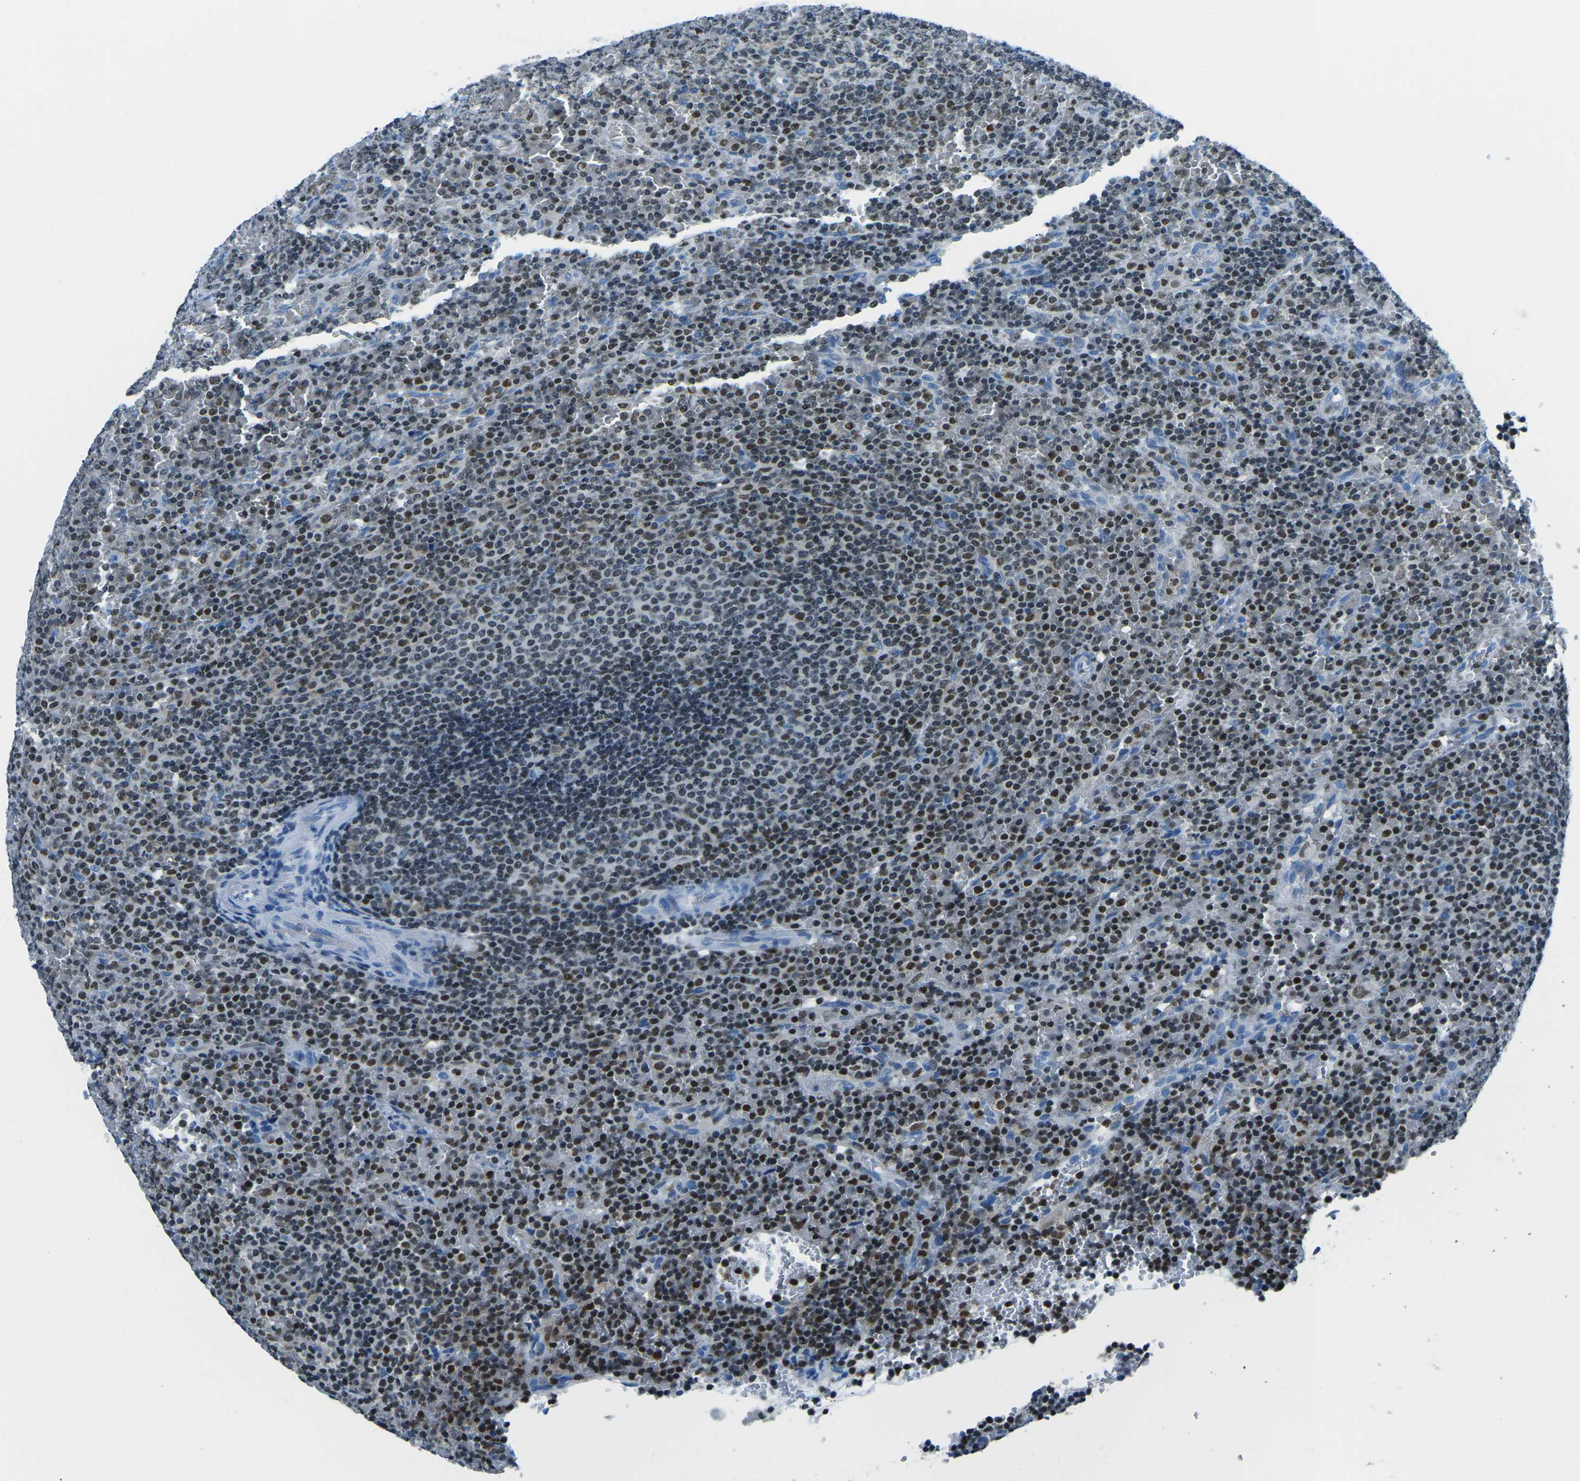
{"staining": {"intensity": "strong", "quantity": ">75%", "location": "nuclear"}, "tissue": "lymphoma", "cell_type": "Tumor cells", "image_type": "cancer", "snomed": [{"axis": "morphology", "description": "Malignant lymphoma, non-Hodgkin's type, Low grade"}, {"axis": "topography", "description": "Spleen"}], "caption": "Protein expression analysis of lymphoma exhibits strong nuclear positivity in approximately >75% of tumor cells.", "gene": "CELF2", "patient": {"sex": "female", "age": 77}}